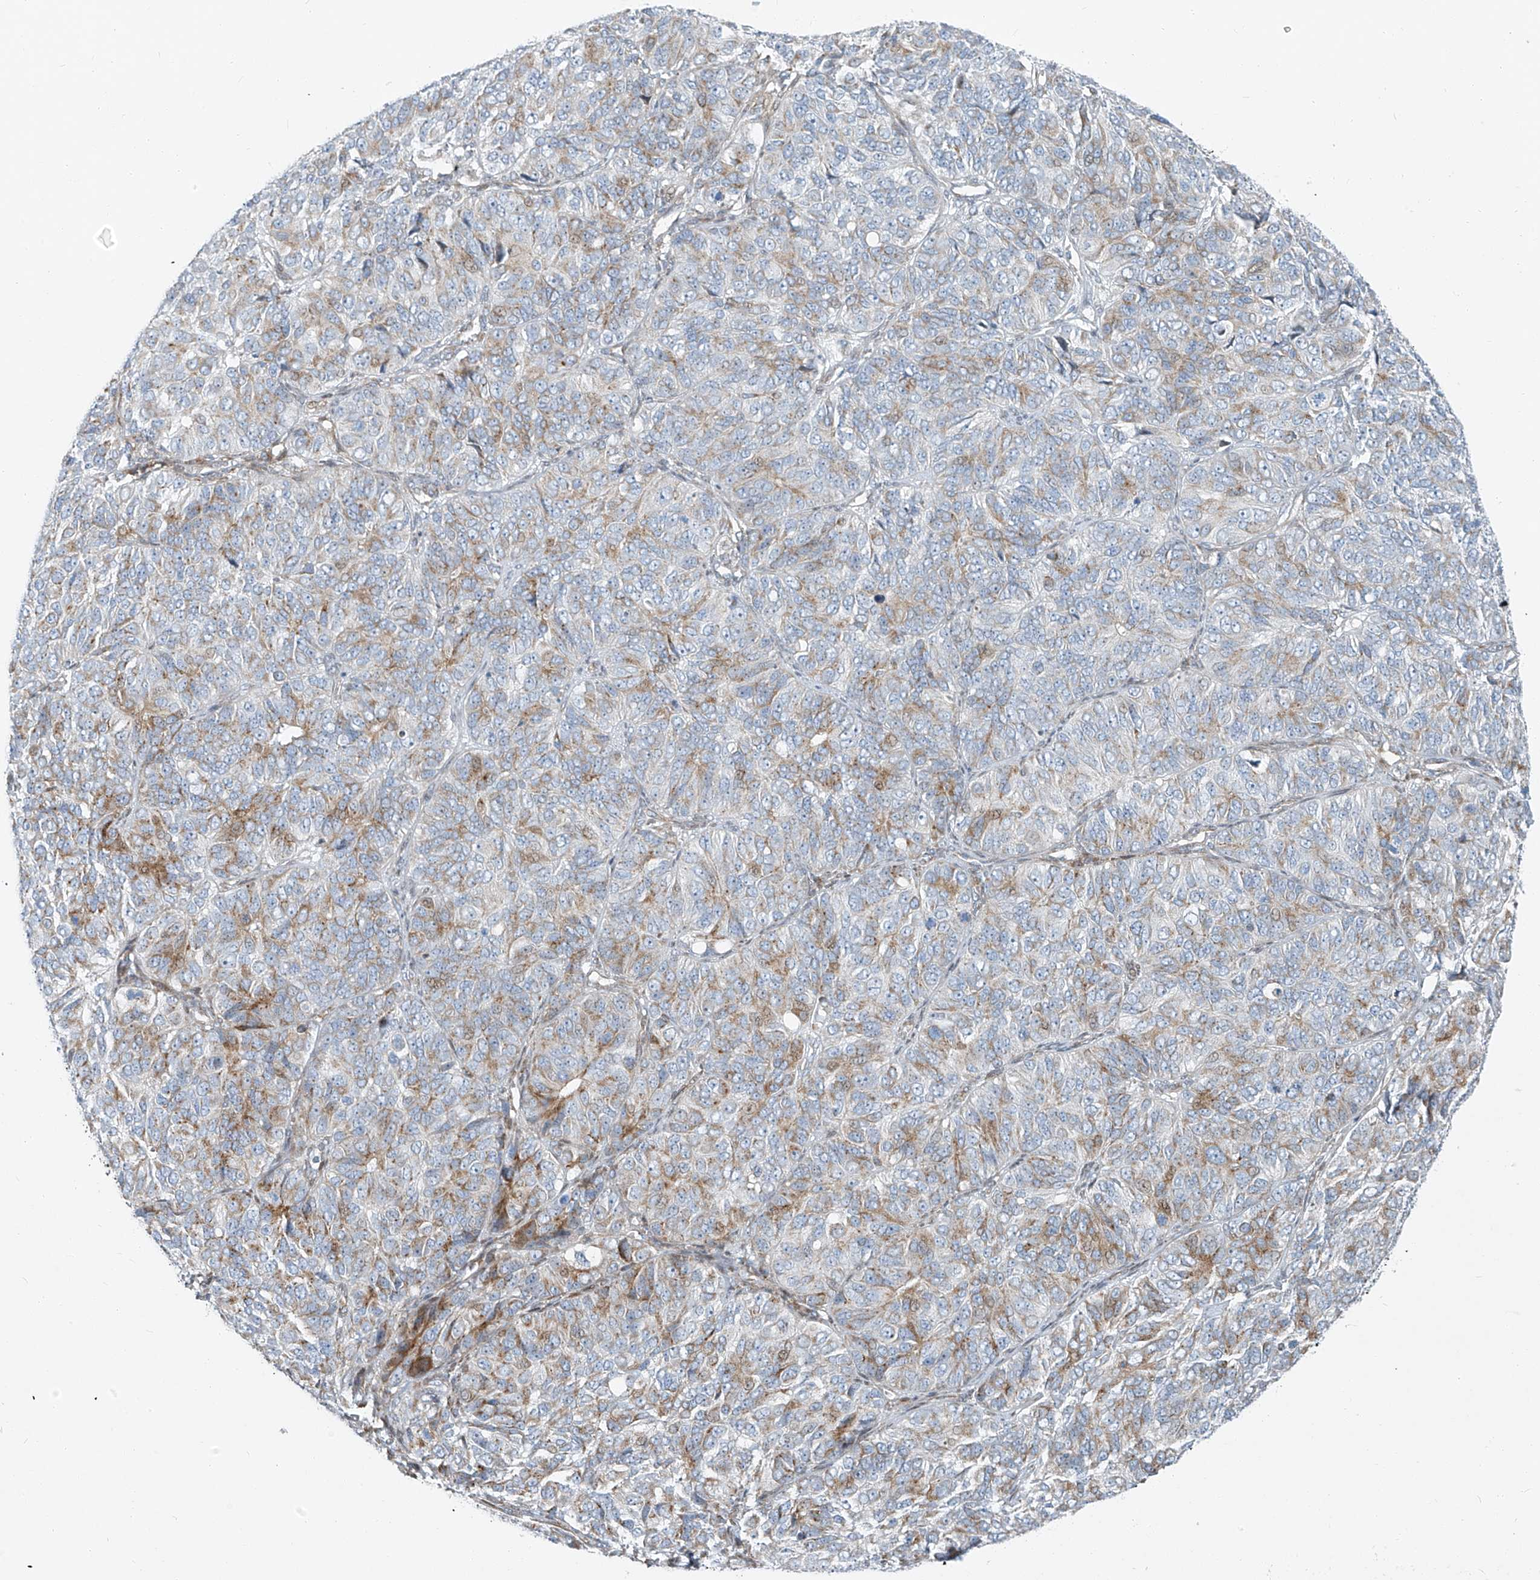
{"staining": {"intensity": "moderate", "quantity": "<25%", "location": "cytoplasmic/membranous"}, "tissue": "ovarian cancer", "cell_type": "Tumor cells", "image_type": "cancer", "snomed": [{"axis": "morphology", "description": "Carcinoma, endometroid"}, {"axis": "topography", "description": "Ovary"}], "caption": "Protein expression analysis of human endometroid carcinoma (ovarian) reveals moderate cytoplasmic/membranous expression in about <25% of tumor cells.", "gene": "HIC2", "patient": {"sex": "female", "age": 51}}